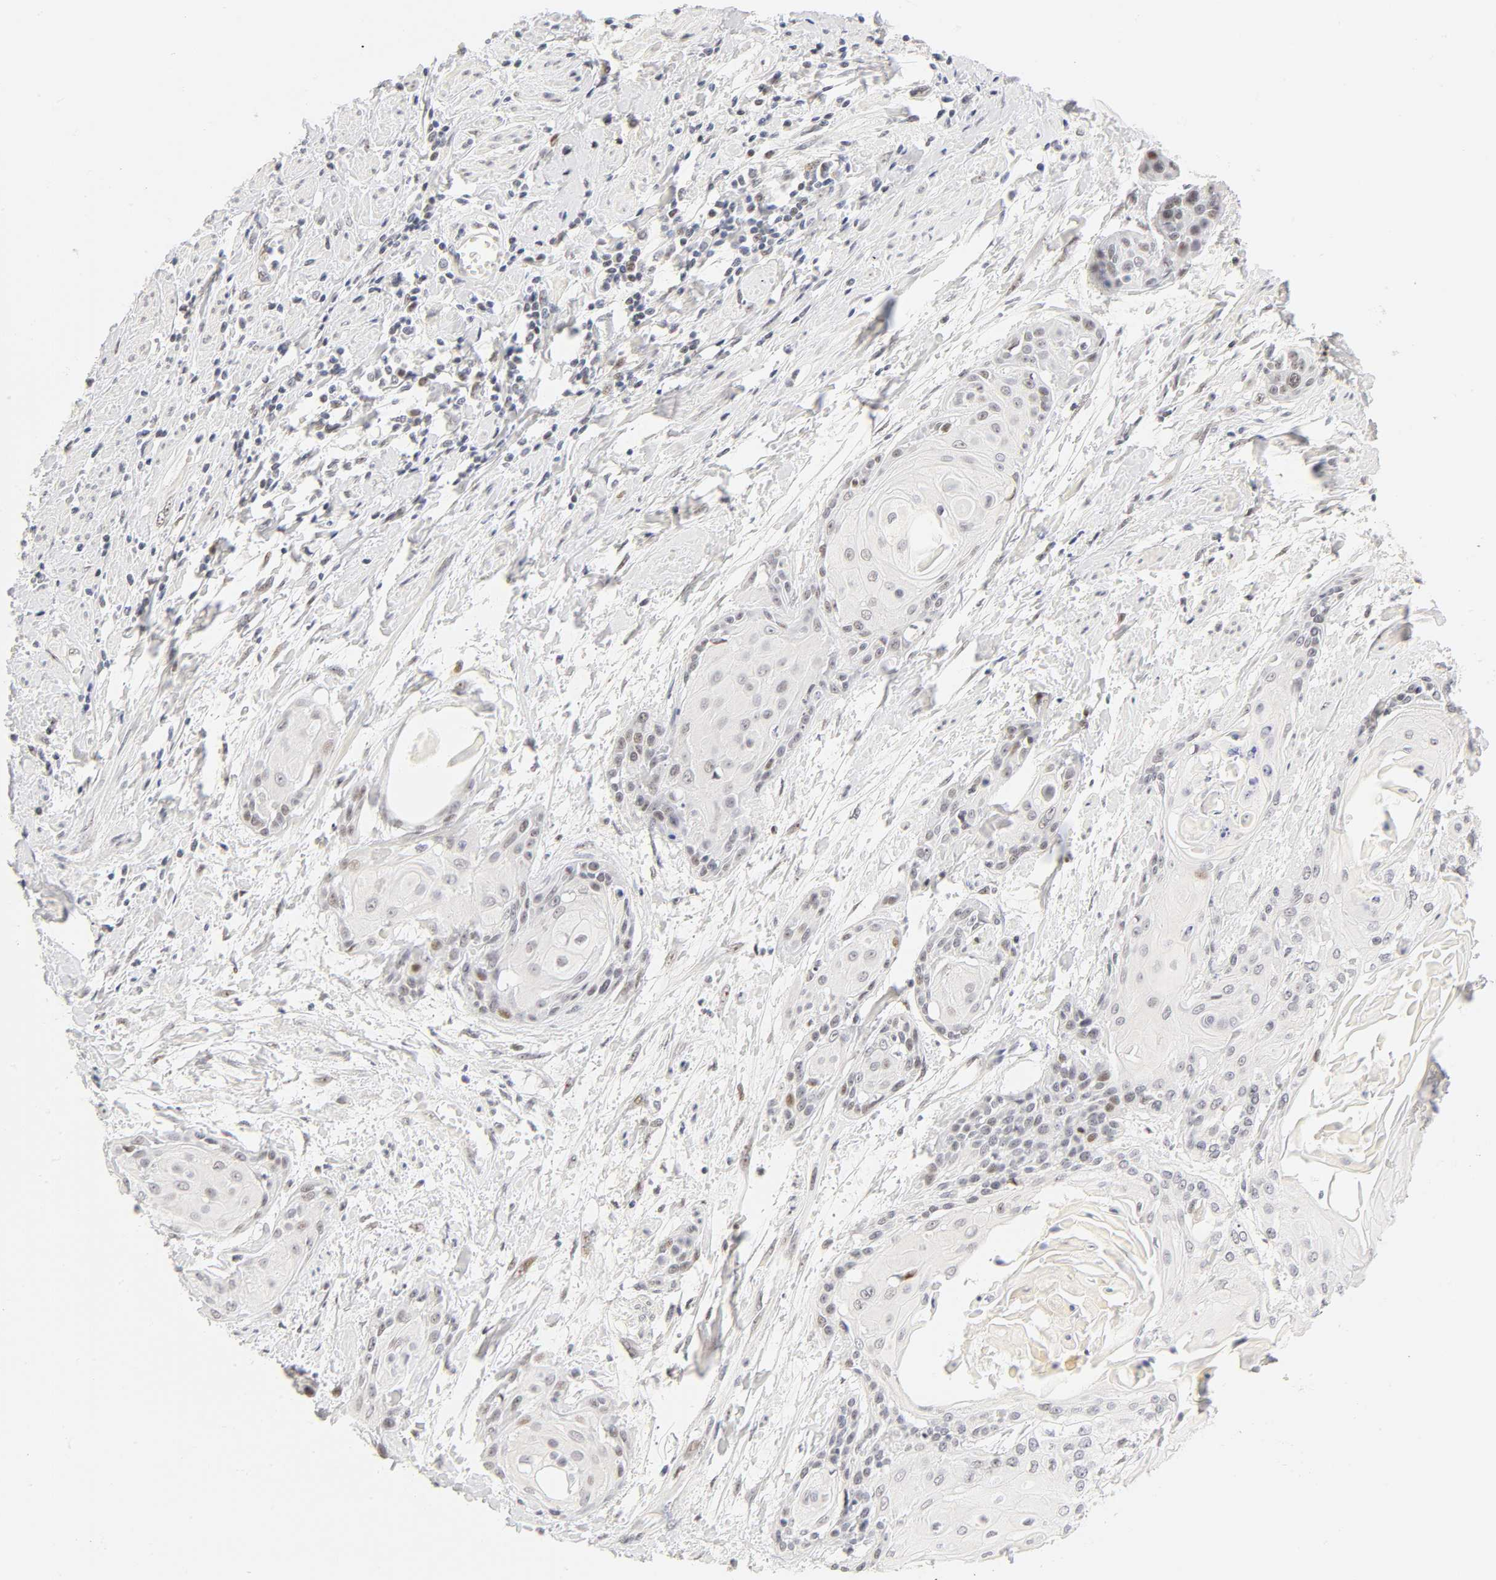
{"staining": {"intensity": "weak", "quantity": "<25%", "location": "nuclear"}, "tissue": "cervical cancer", "cell_type": "Tumor cells", "image_type": "cancer", "snomed": [{"axis": "morphology", "description": "Squamous cell carcinoma, NOS"}, {"axis": "topography", "description": "Cervix"}], "caption": "Immunohistochemistry (IHC) of cervical cancer displays no staining in tumor cells. Nuclei are stained in blue.", "gene": "MNAT1", "patient": {"sex": "female", "age": 57}}